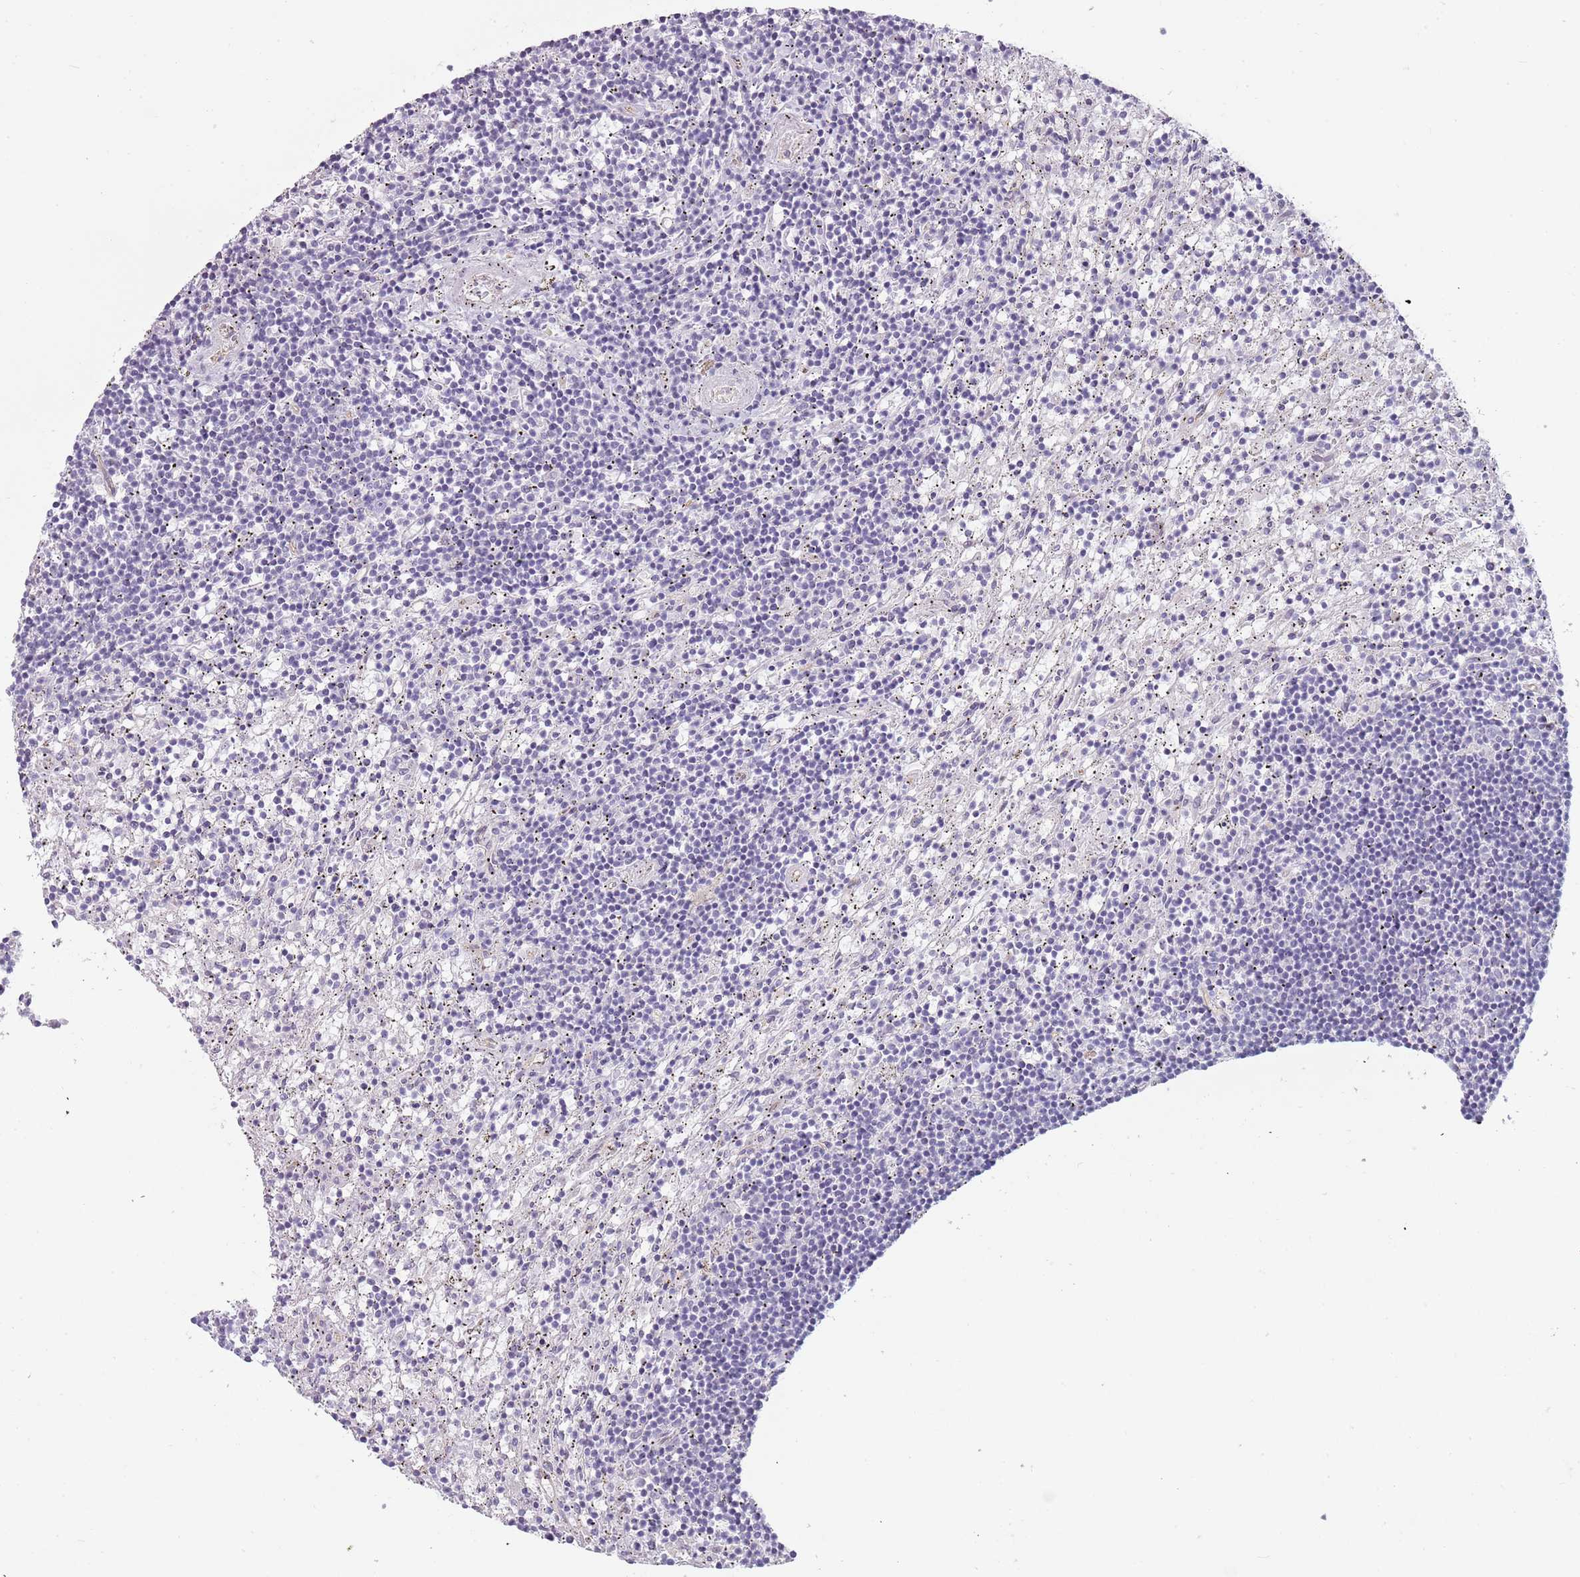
{"staining": {"intensity": "negative", "quantity": "none", "location": "none"}, "tissue": "lymphoma", "cell_type": "Tumor cells", "image_type": "cancer", "snomed": [{"axis": "morphology", "description": "Malignant lymphoma, non-Hodgkin's type, Low grade"}, {"axis": "topography", "description": "Spleen"}], "caption": "Malignant lymphoma, non-Hodgkin's type (low-grade) stained for a protein using immunohistochemistry (IHC) exhibits no positivity tumor cells.", "gene": "RFX2", "patient": {"sex": "male", "age": 76}}